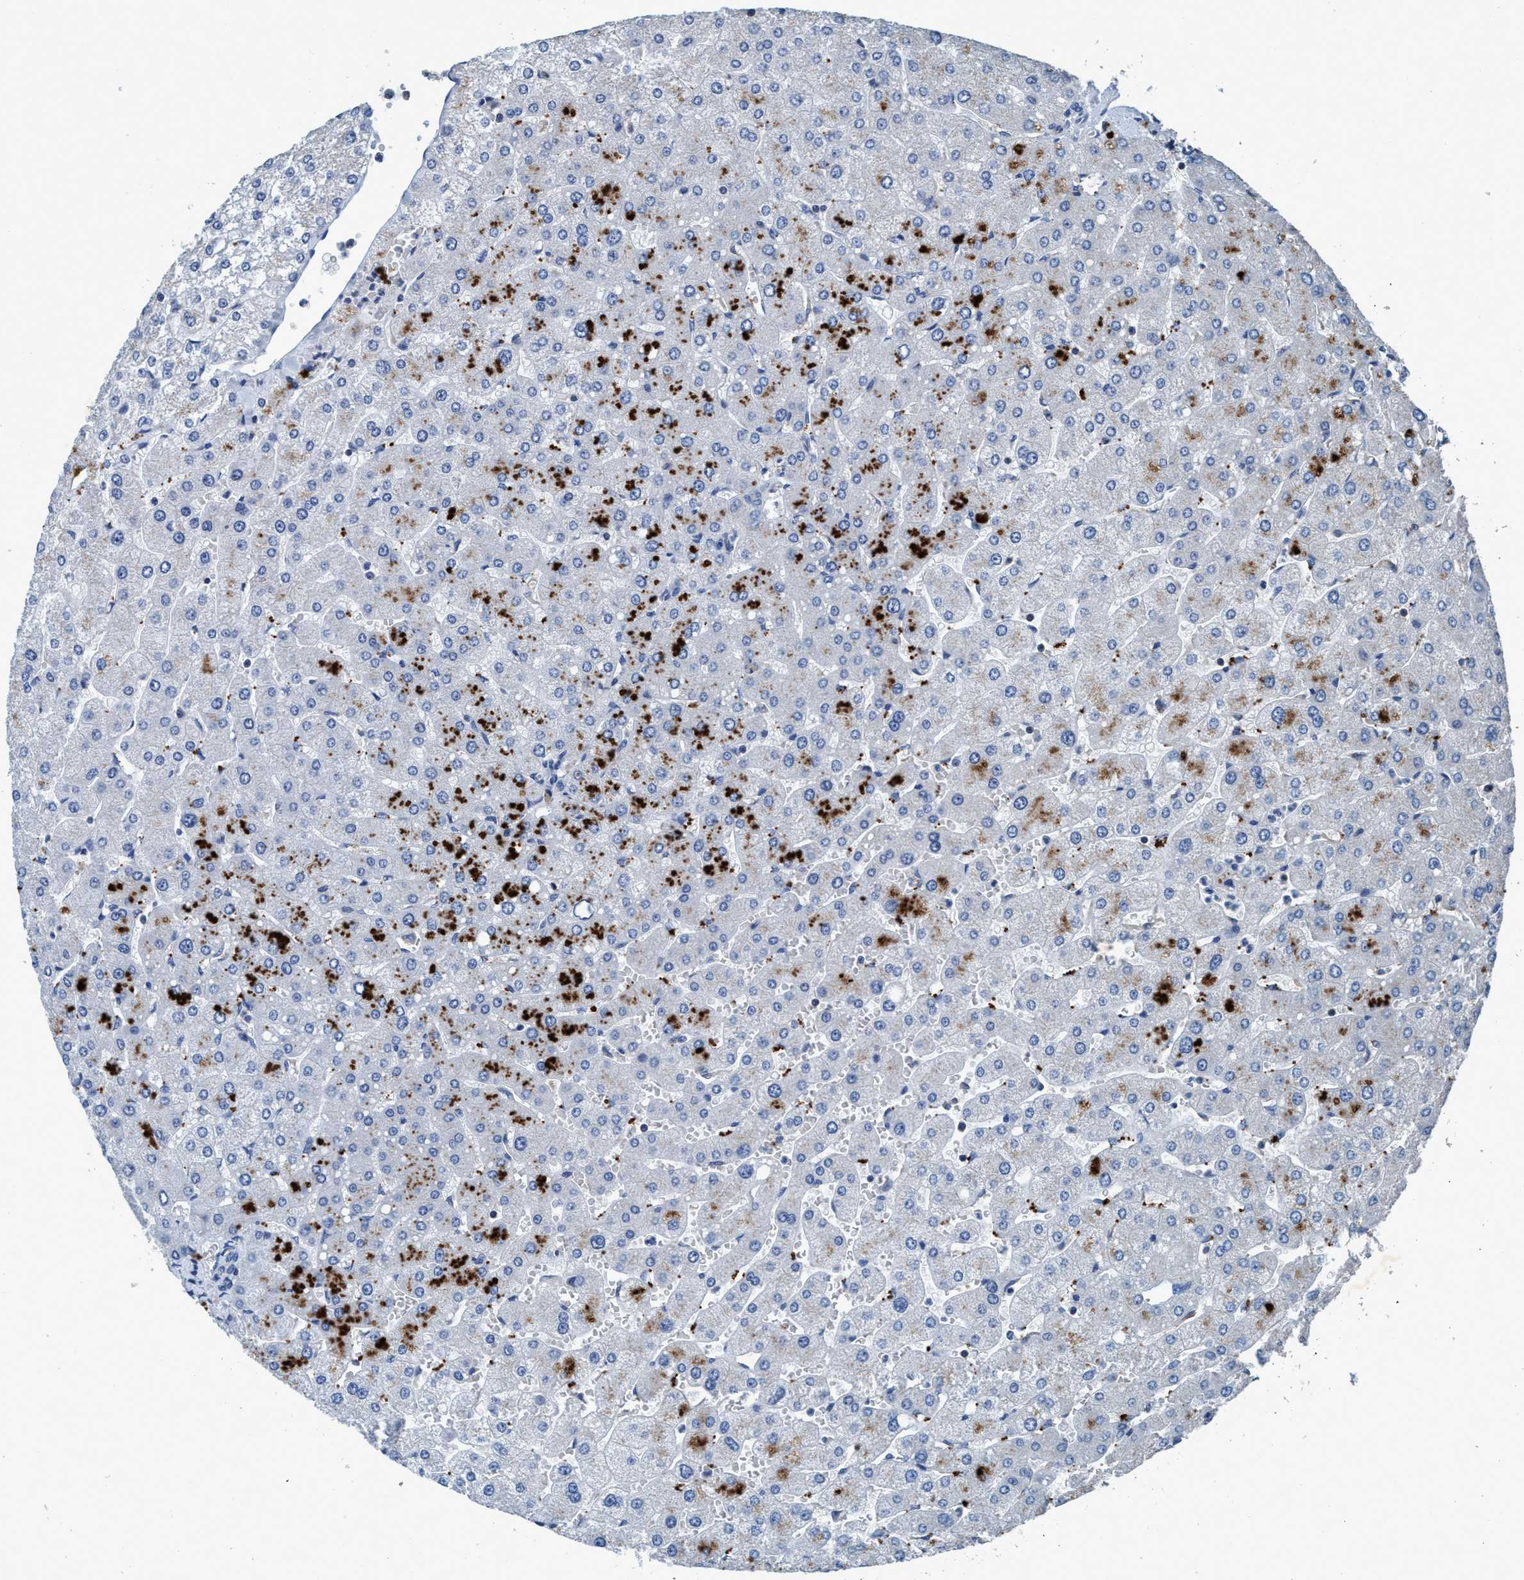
{"staining": {"intensity": "negative", "quantity": "none", "location": "none"}, "tissue": "liver", "cell_type": "Cholangiocytes", "image_type": "normal", "snomed": [{"axis": "morphology", "description": "Normal tissue, NOS"}, {"axis": "topography", "description": "Liver"}], "caption": "IHC photomicrograph of normal liver stained for a protein (brown), which displays no positivity in cholangiocytes.", "gene": "ANKFN1", "patient": {"sex": "male", "age": 55}}